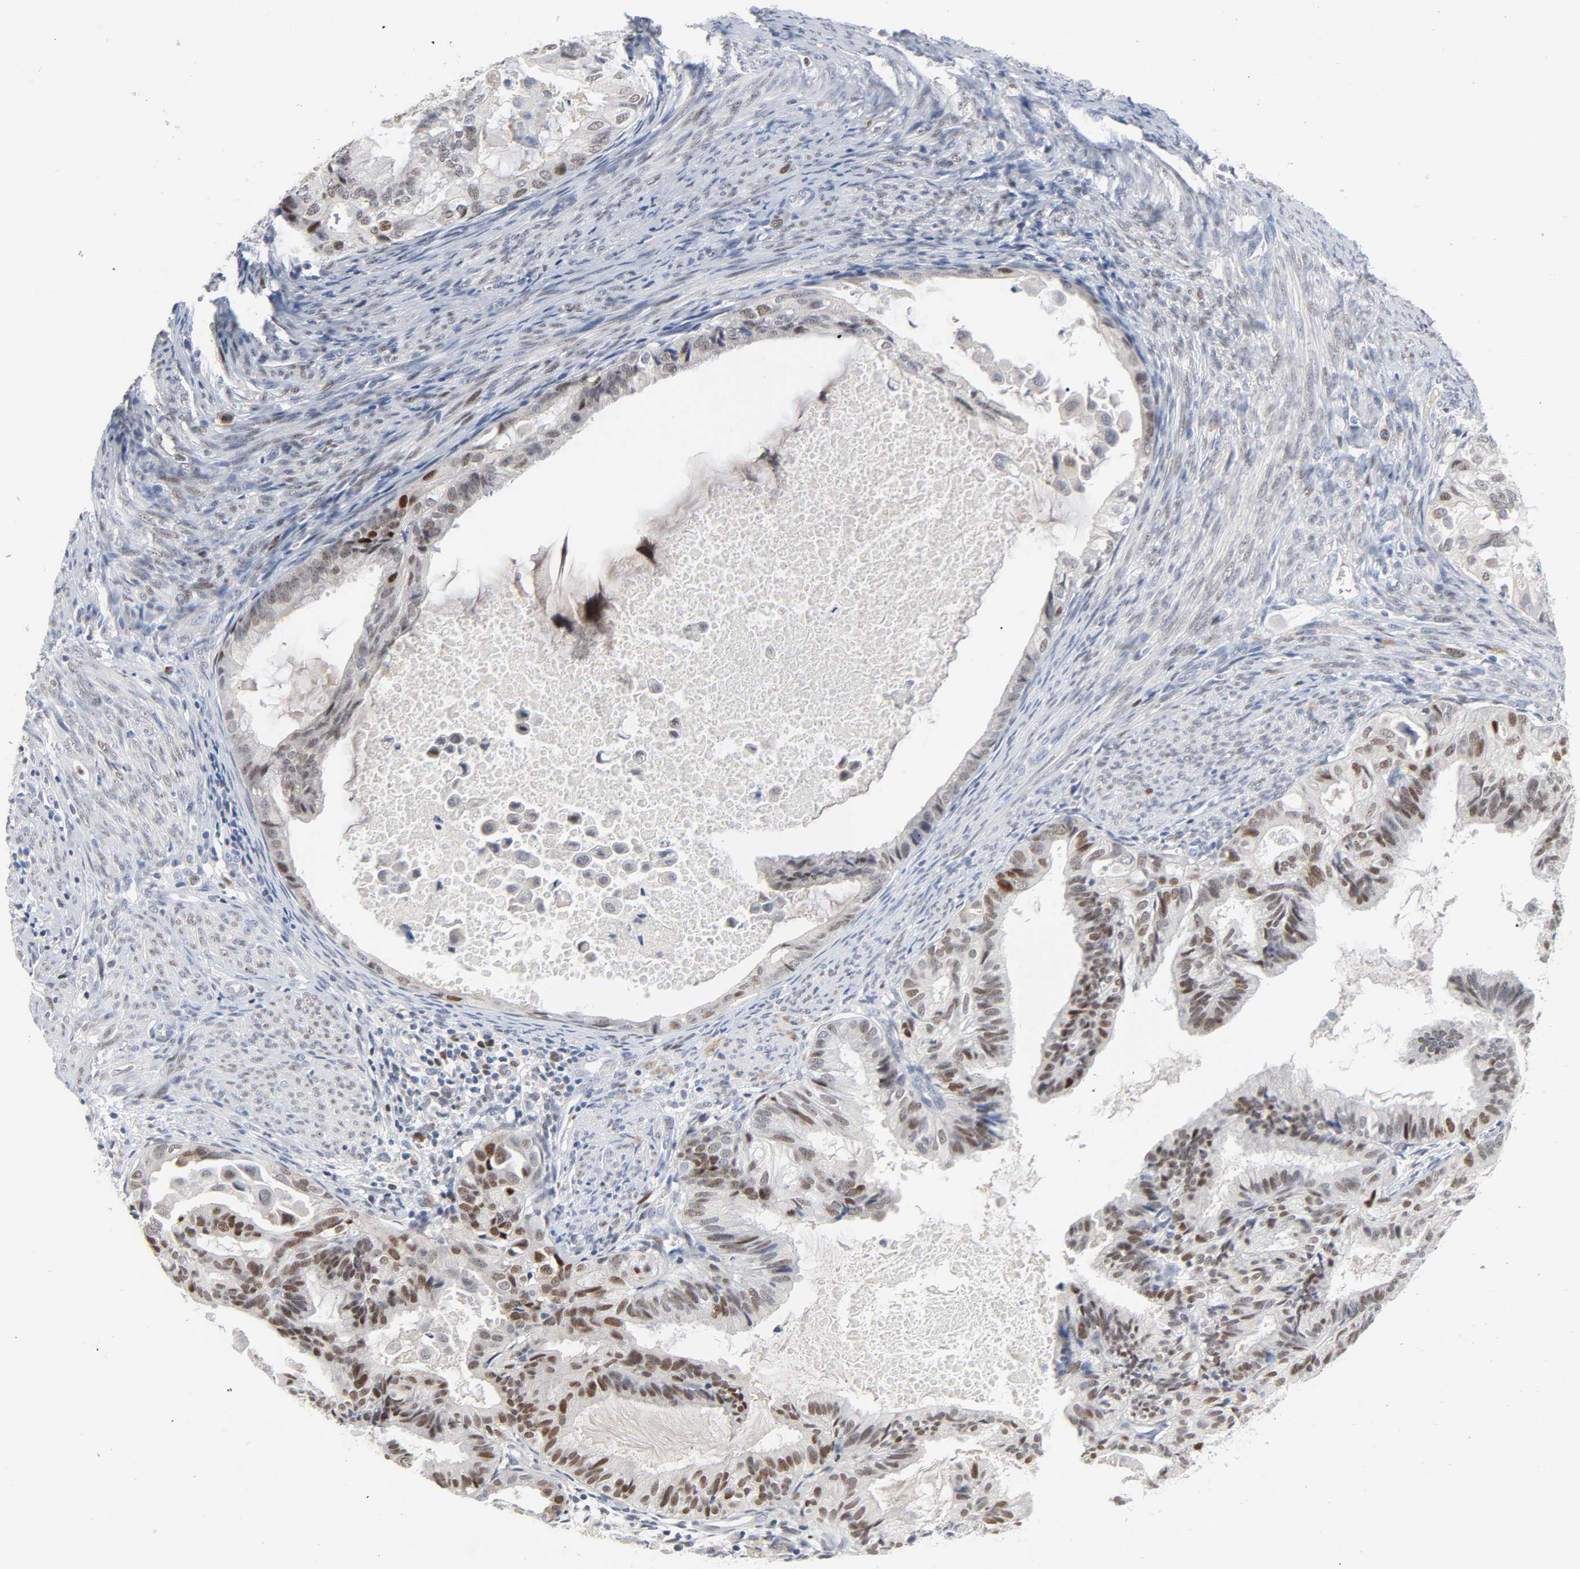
{"staining": {"intensity": "moderate", "quantity": "25%-75%", "location": "nuclear"}, "tissue": "cervical cancer", "cell_type": "Tumor cells", "image_type": "cancer", "snomed": [{"axis": "morphology", "description": "Normal tissue, NOS"}, {"axis": "morphology", "description": "Adenocarcinoma, NOS"}, {"axis": "topography", "description": "Cervix"}, {"axis": "topography", "description": "Endometrium"}], "caption": "Cervical adenocarcinoma tissue exhibits moderate nuclear expression in about 25%-75% of tumor cells", "gene": "WEE1", "patient": {"sex": "female", "age": 86}}